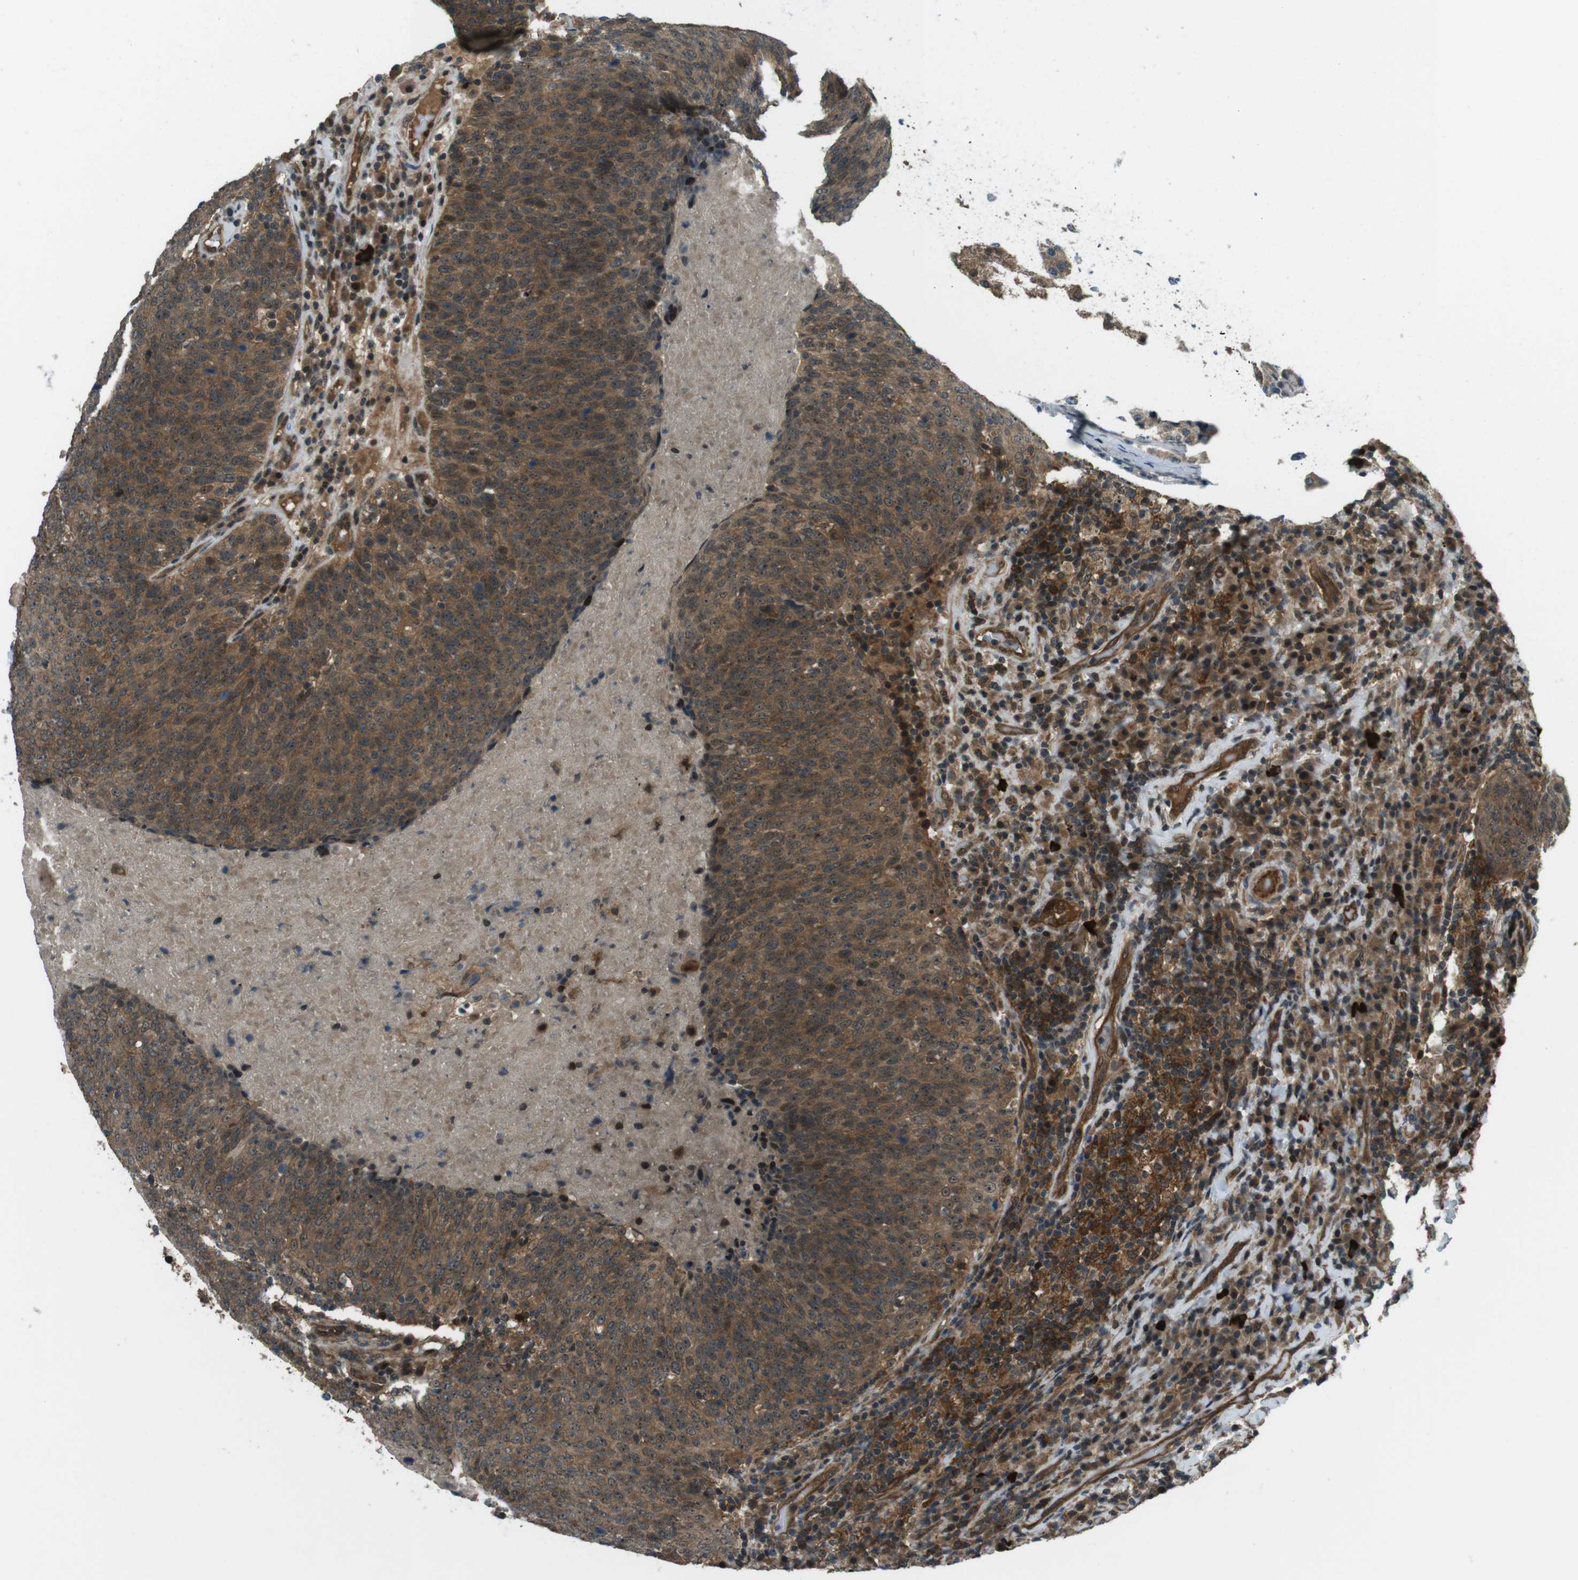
{"staining": {"intensity": "moderate", "quantity": ">75%", "location": "cytoplasmic/membranous,nuclear"}, "tissue": "head and neck cancer", "cell_type": "Tumor cells", "image_type": "cancer", "snomed": [{"axis": "morphology", "description": "Squamous cell carcinoma, NOS"}, {"axis": "morphology", "description": "Squamous cell carcinoma, metastatic, NOS"}, {"axis": "topography", "description": "Lymph node"}, {"axis": "topography", "description": "Head-Neck"}], "caption": "This is an image of immunohistochemistry staining of head and neck cancer, which shows moderate expression in the cytoplasmic/membranous and nuclear of tumor cells.", "gene": "TIAM2", "patient": {"sex": "male", "age": 62}}